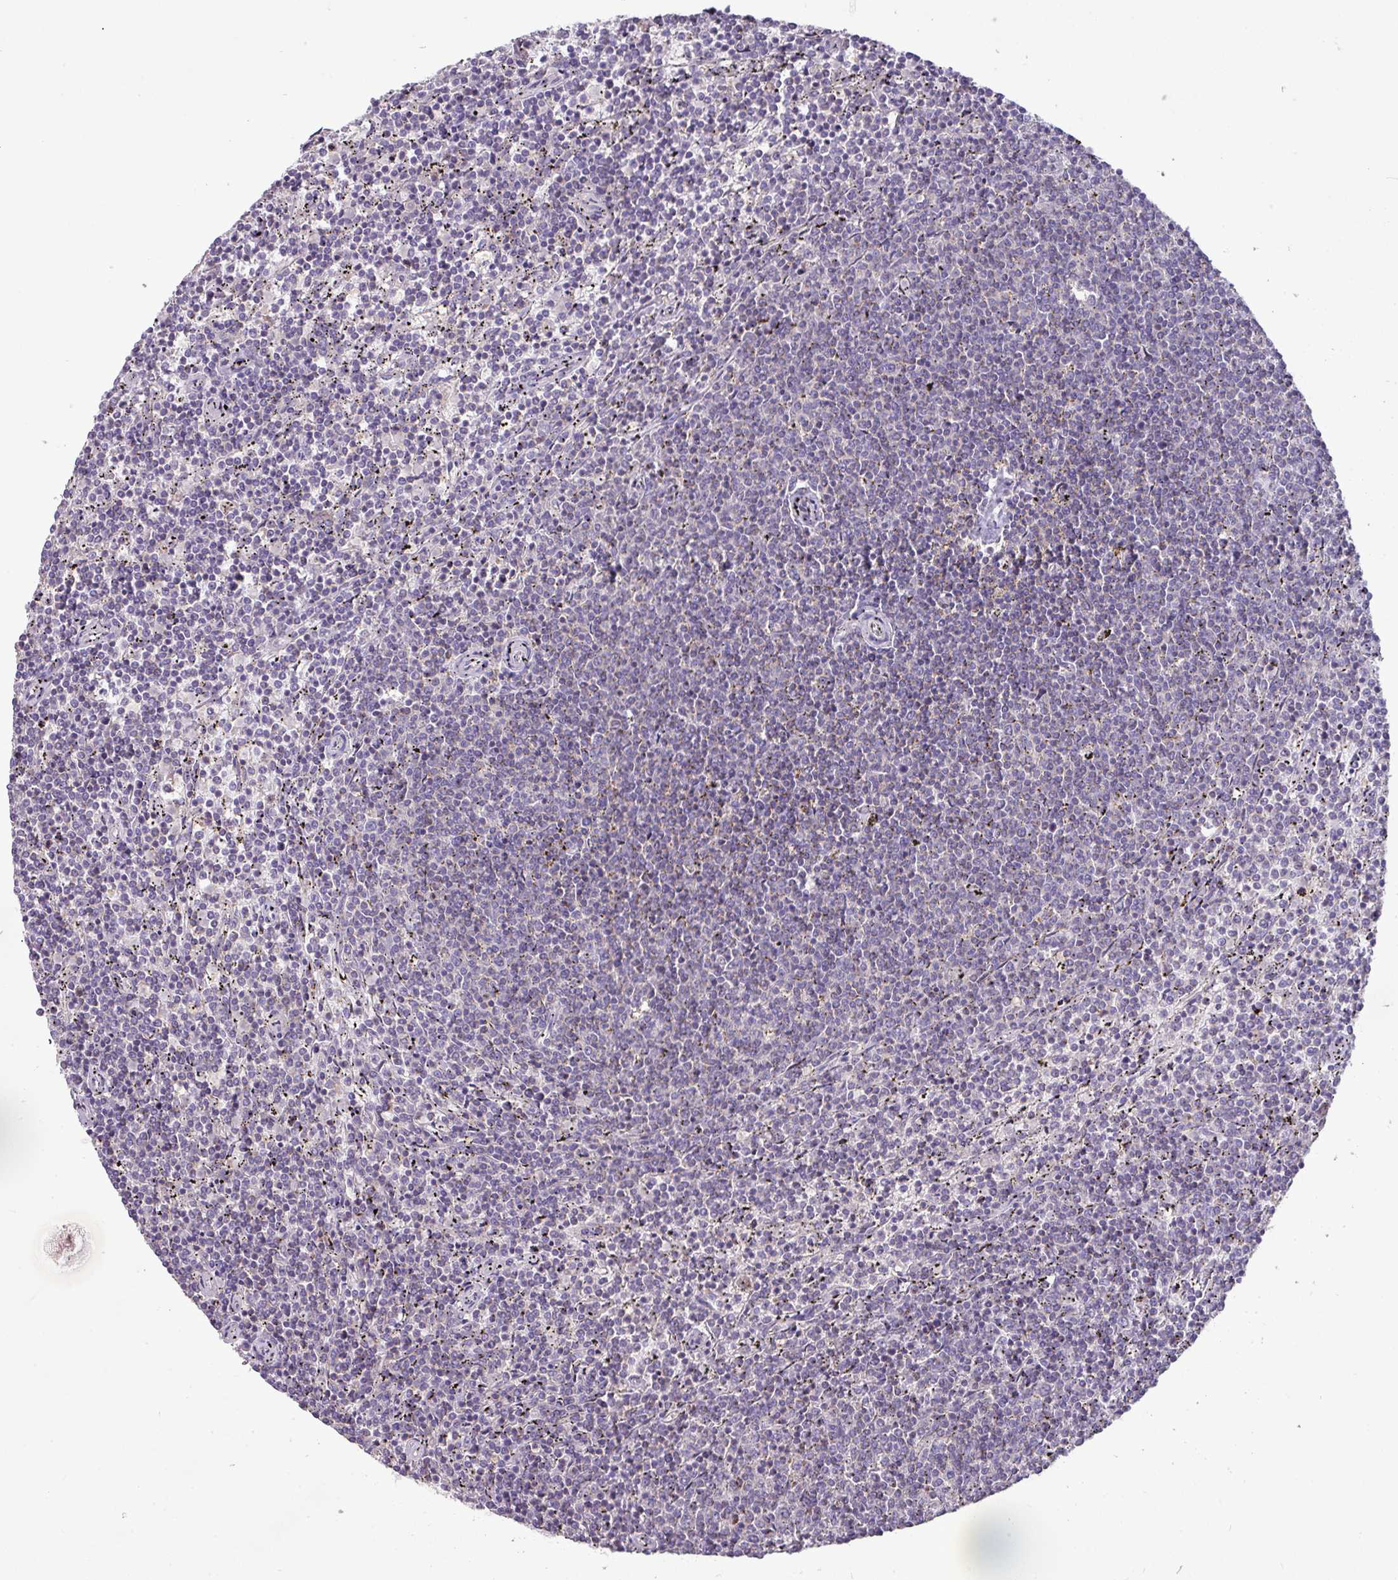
{"staining": {"intensity": "negative", "quantity": "none", "location": "none"}, "tissue": "lymphoma", "cell_type": "Tumor cells", "image_type": "cancer", "snomed": [{"axis": "morphology", "description": "Malignant lymphoma, non-Hodgkin's type, Low grade"}, {"axis": "topography", "description": "Spleen"}], "caption": "A histopathology image of low-grade malignant lymphoma, non-Hodgkin's type stained for a protein displays no brown staining in tumor cells.", "gene": "TRAPPC1", "patient": {"sex": "female", "age": 50}}